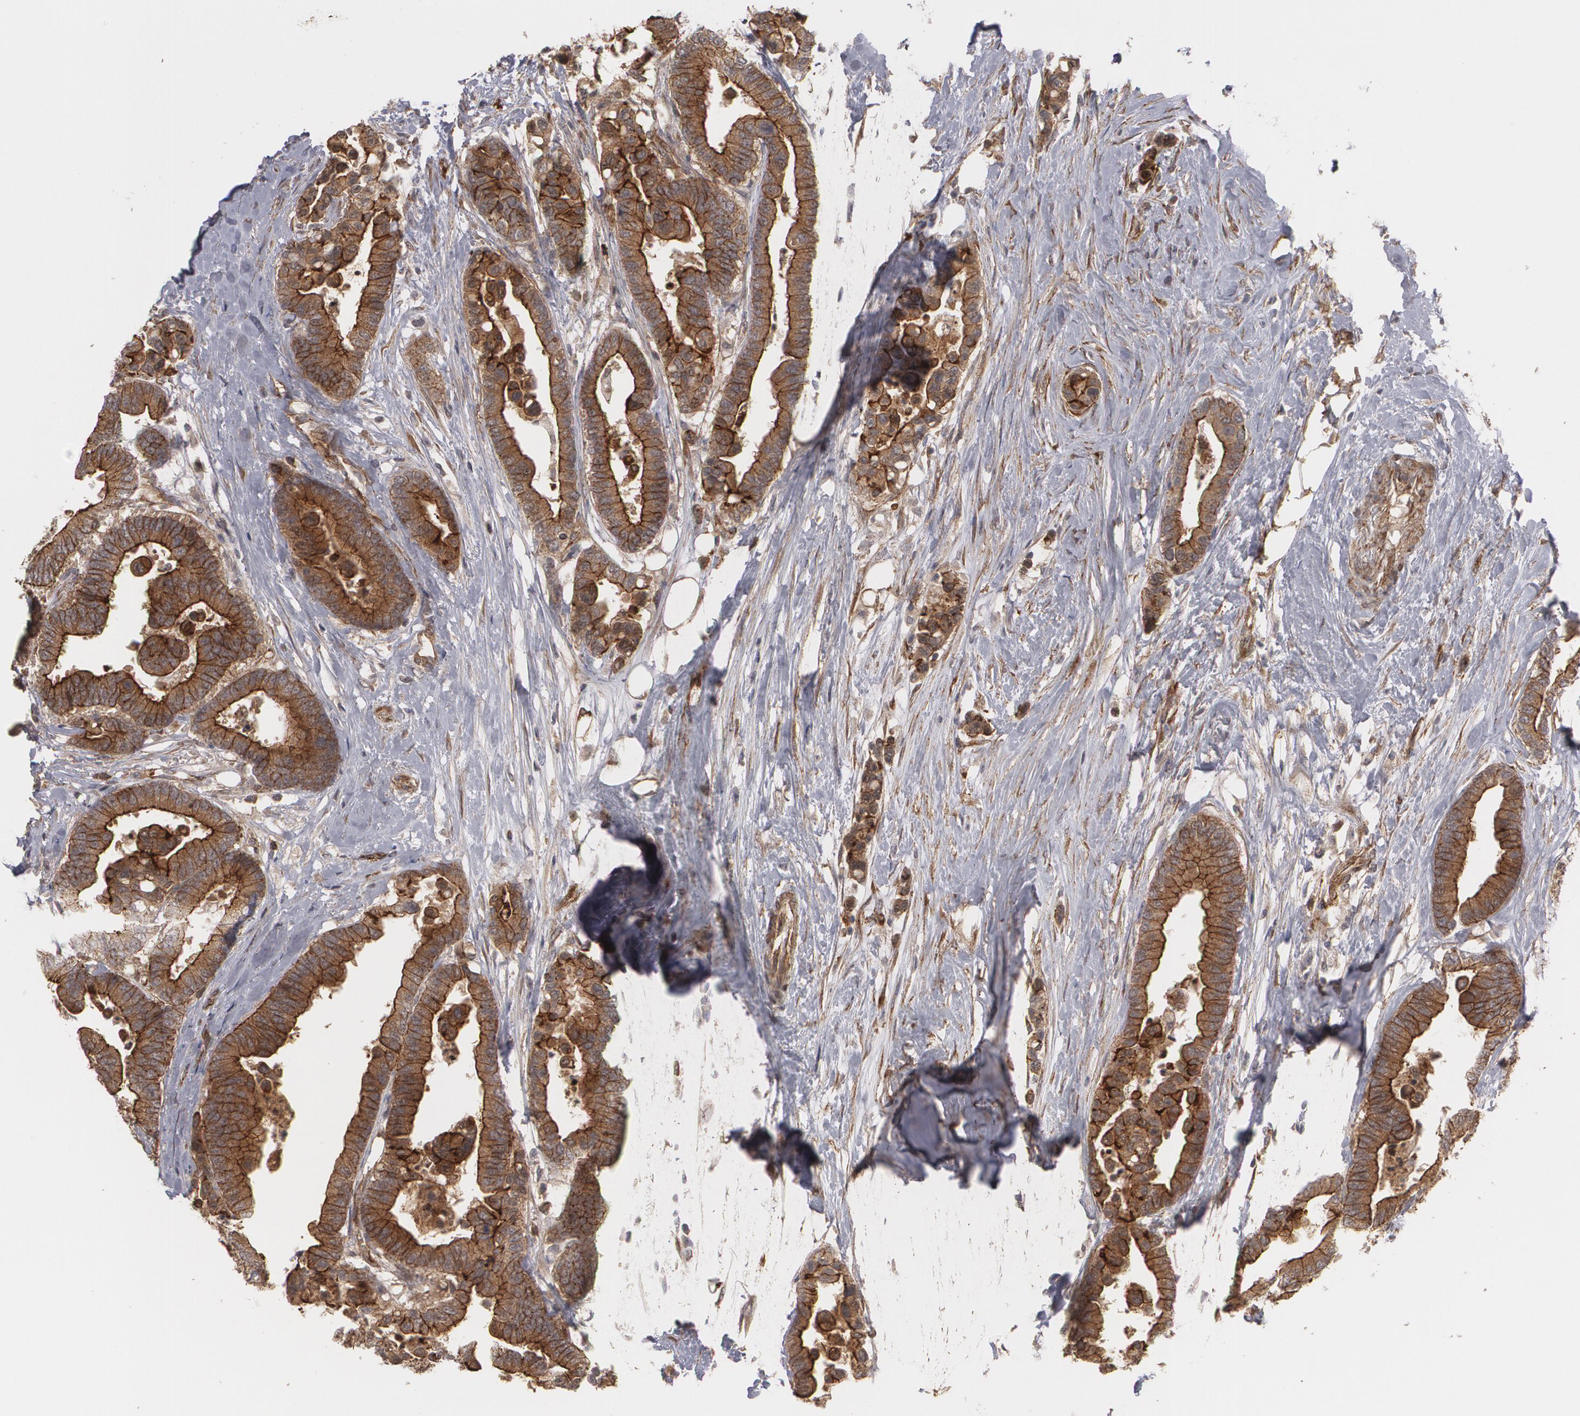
{"staining": {"intensity": "strong", "quantity": ">75%", "location": "cytoplasmic/membranous"}, "tissue": "colorectal cancer", "cell_type": "Tumor cells", "image_type": "cancer", "snomed": [{"axis": "morphology", "description": "Adenocarcinoma, NOS"}, {"axis": "topography", "description": "Colon"}], "caption": "Colorectal cancer (adenocarcinoma) stained with DAB (3,3'-diaminobenzidine) IHC demonstrates high levels of strong cytoplasmic/membranous staining in about >75% of tumor cells. (DAB (3,3'-diaminobenzidine) IHC, brown staining for protein, blue staining for nuclei).", "gene": "TJP1", "patient": {"sex": "male", "age": 82}}